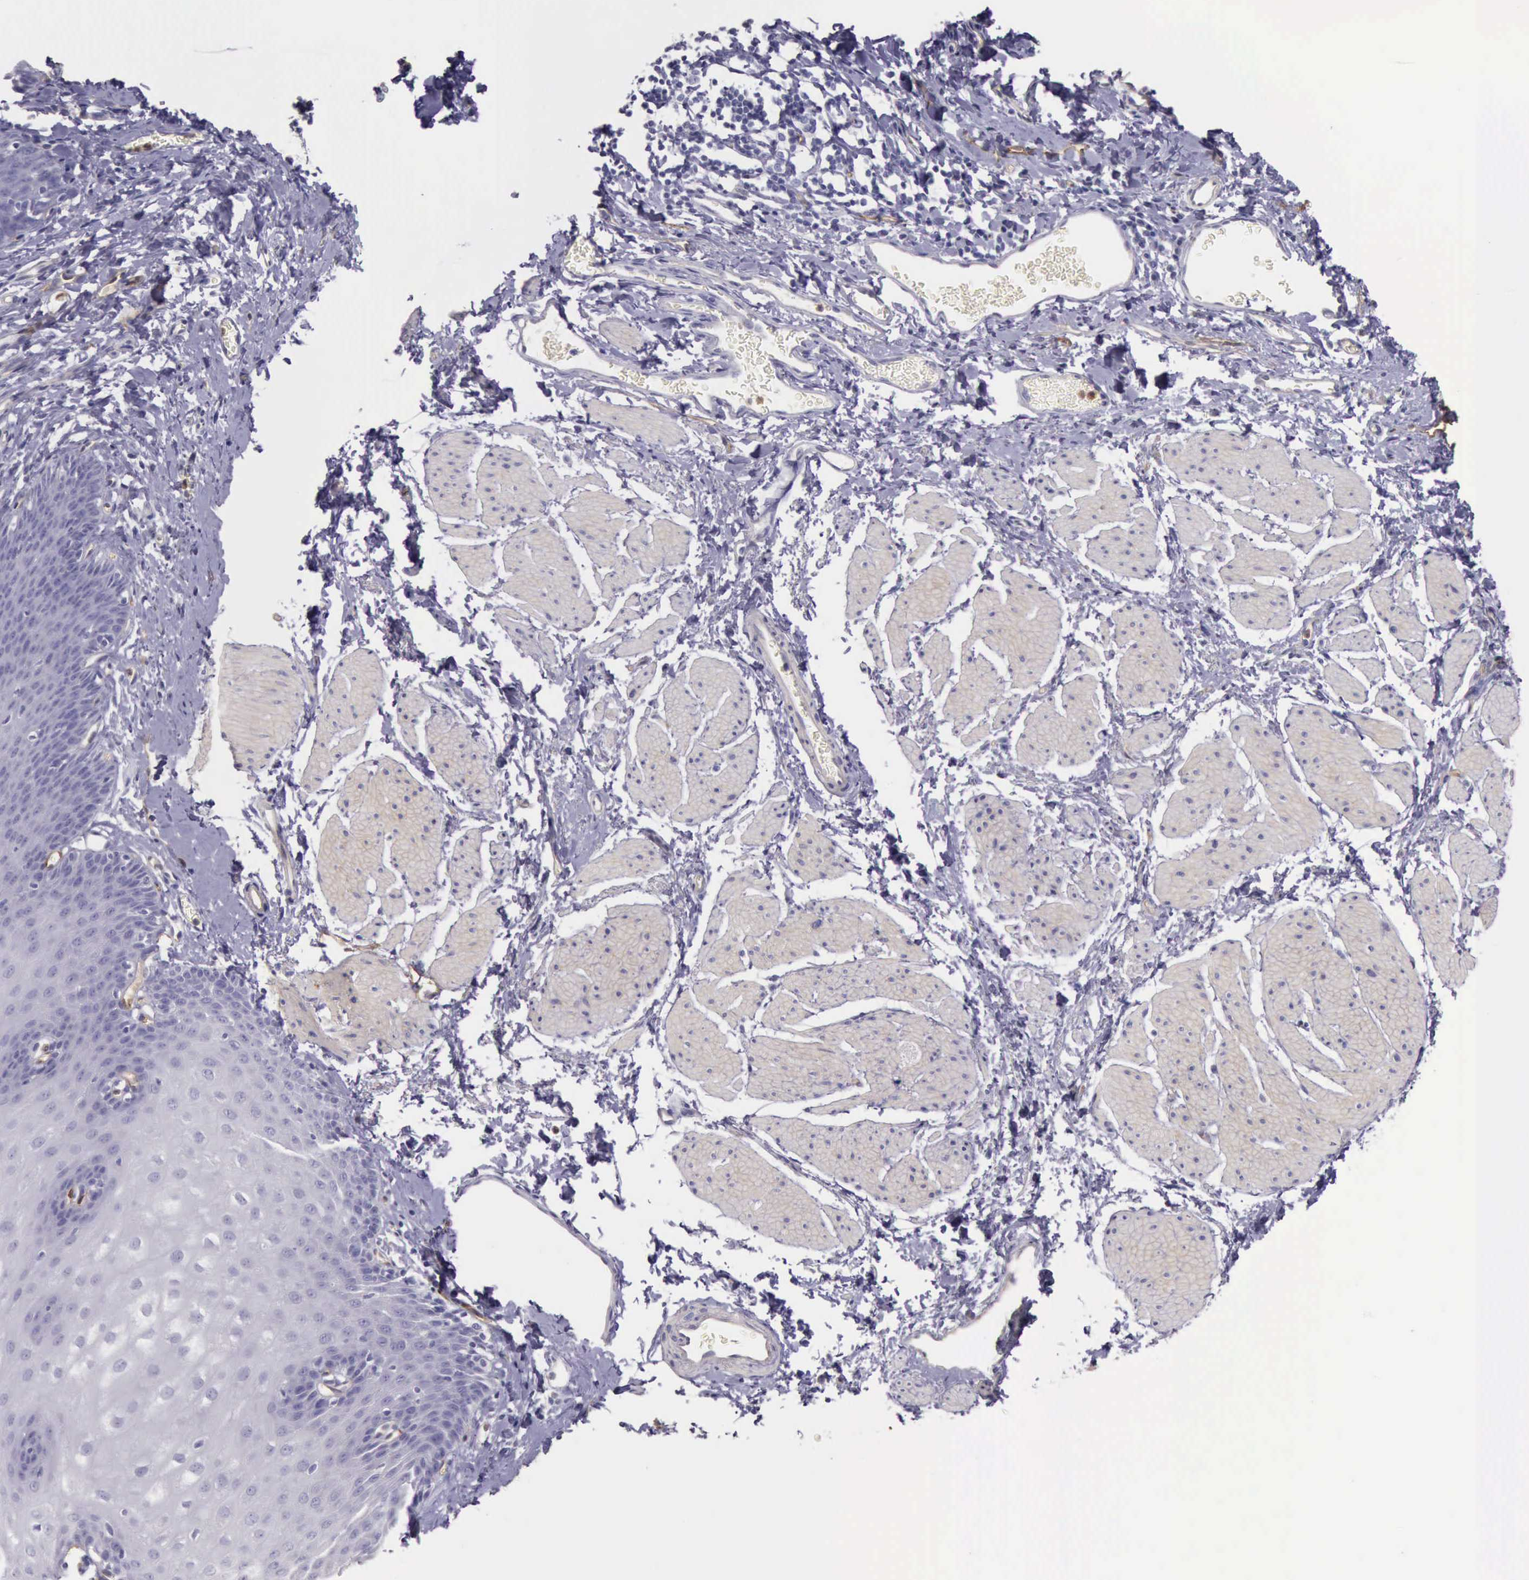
{"staining": {"intensity": "negative", "quantity": "none", "location": "none"}, "tissue": "esophagus", "cell_type": "Squamous epithelial cells", "image_type": "normal", "snomed": [{"axis": "morphology", "description": "Normal tissue, NOS"}, {"axis": "topography", "description": "Esophagus"}], "caption": "Immunohistochemical staining of unremarkable esophagus shows no significant expression in squamous epithelial cells. (Immunohistochemistry (ihc), brightfield microscopy, high magnification).", "gene": "TCEANC", "patient": {"sex": "male", "age": 70}}